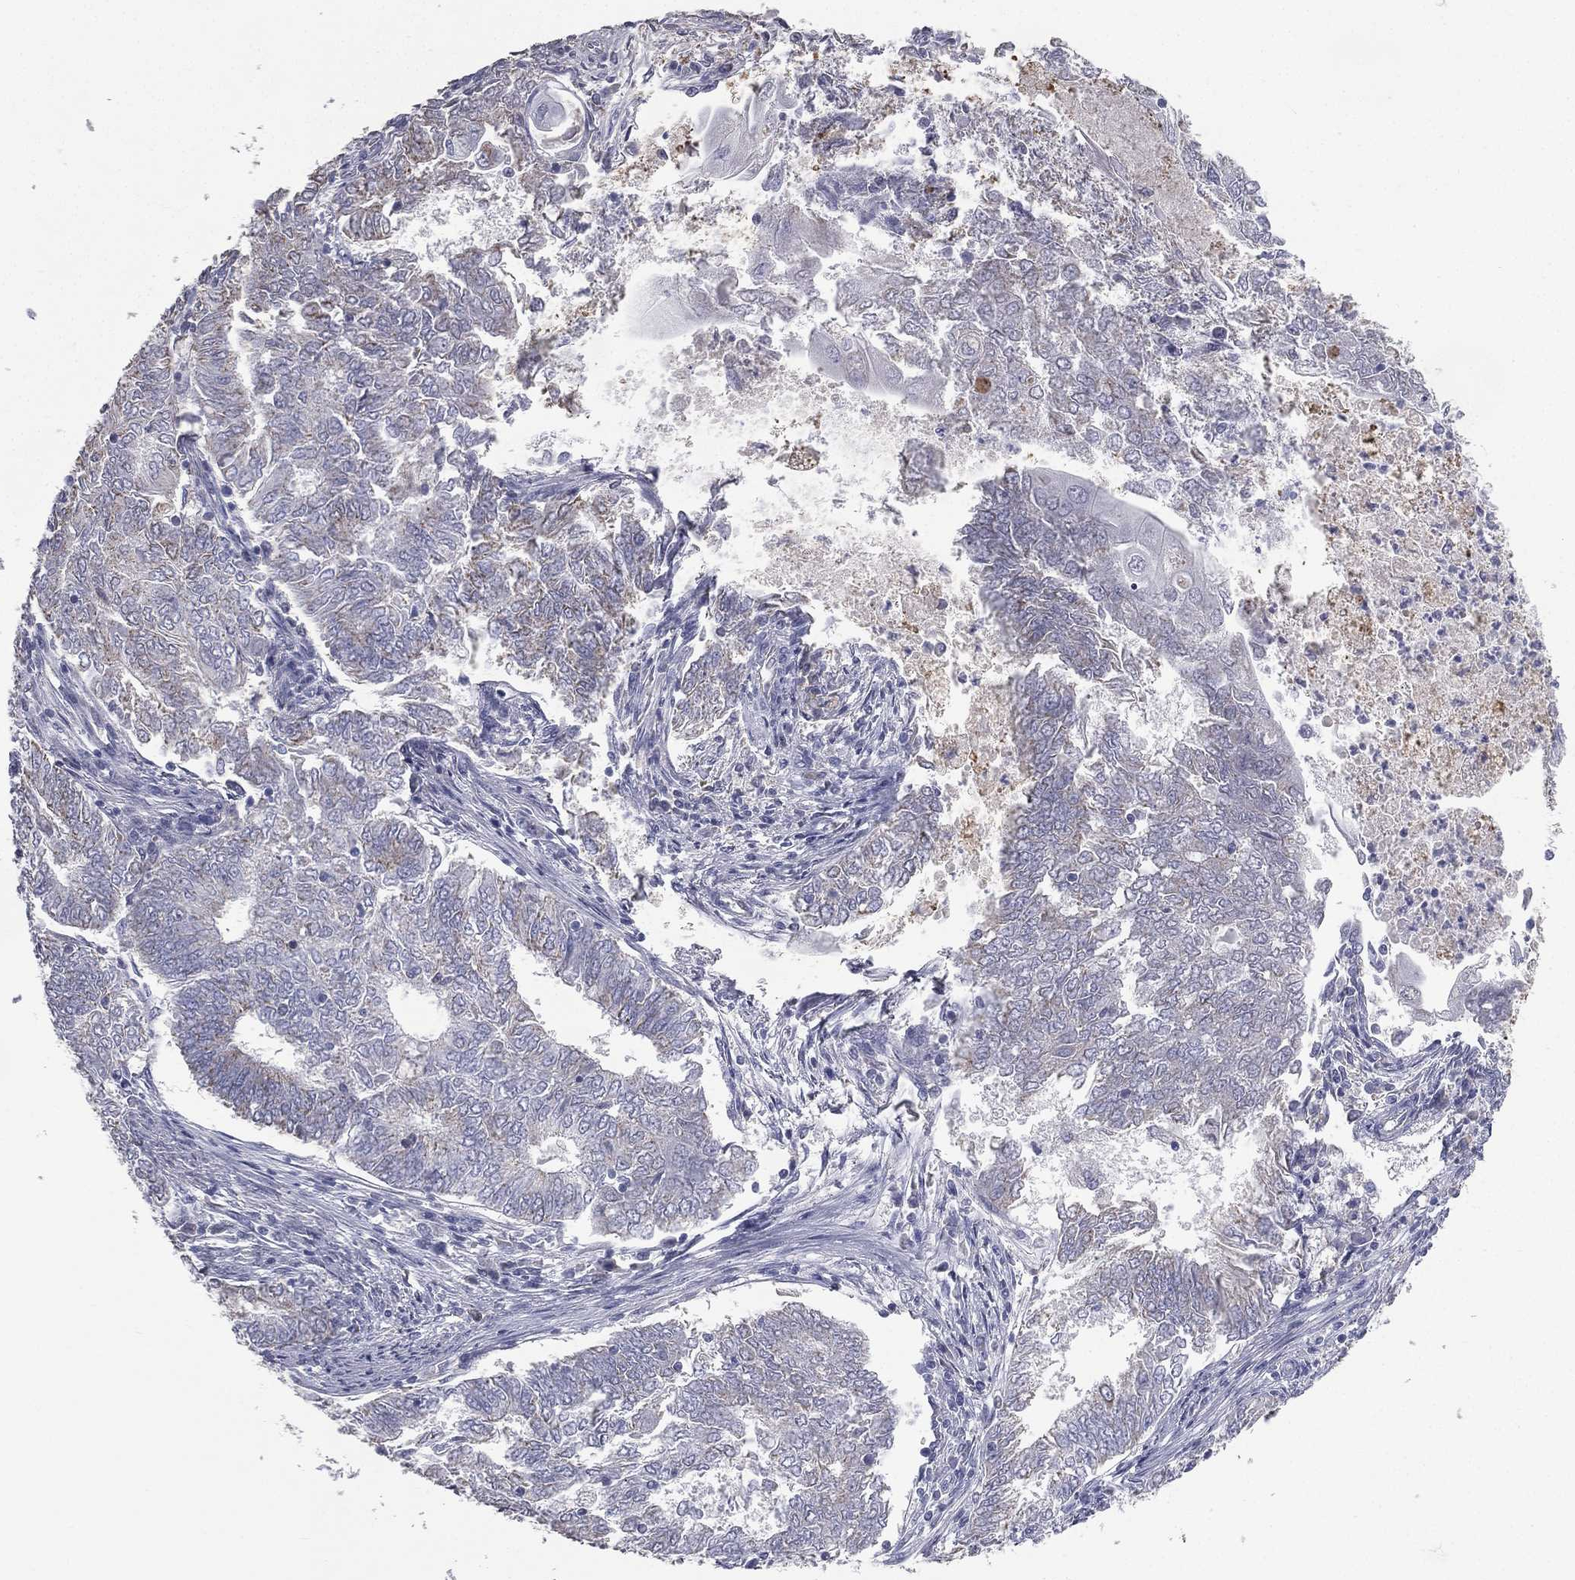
{"staining": {"intensity": "negative", "quantity": "none", "location": "none"}, "tissue": "endometrial cancer", "cell_type": "Tumor cells", "image_type": "cancer", "snomed": [{"axis": "morphology", "description": "Adenocarcinoma, NOS"}, {"axis": "topography", "description": "Endometrium"}], "caption": "Endometrial cancer stained for a protein using IHC displays no positivity tumor cells.", "gene": "ESX1", "patient": {"sex": "female", "age": 62}}